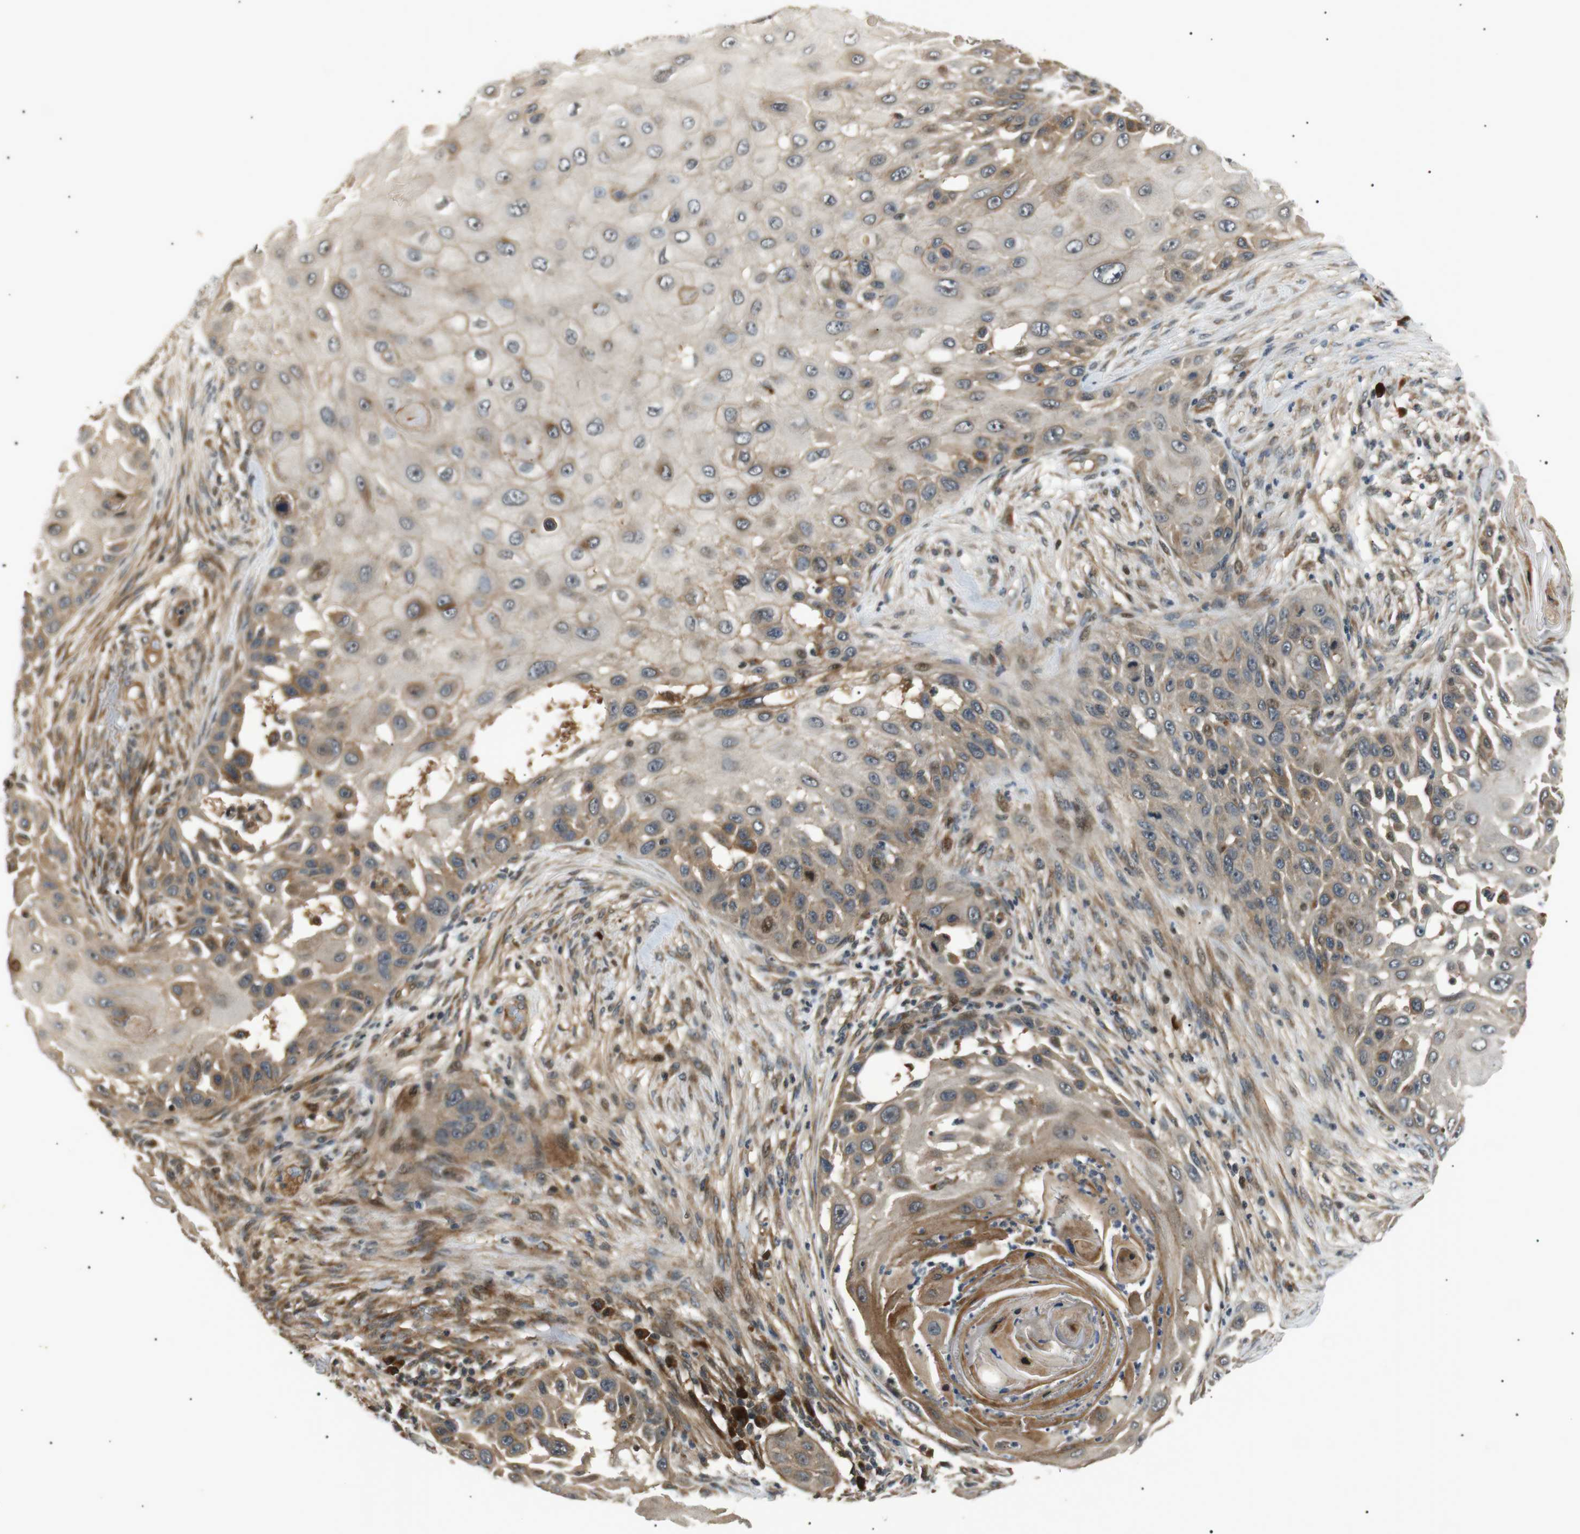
{"staining": {"intensity": "weak", "quantity": ">75%", "location": "cytoplasmic/membranous"}, "tissue": "skin cancer", "cell_type": "Tumor cells", "image_type": "cancer", "snomed": [{"axis": "morphology", "description": "Squamous cell carcinoma, NOS"}, {"axis": "topography", "description": "Skin"}], "caption": "The photomicrograph exhibits immunohistochemical staining of skin cancer. There is weak cytoplasmic/membranous staining is identified in about >75% of tumor cells.", "gene": "HSPA13", "patient": {"sex": "female", "age": 44}}